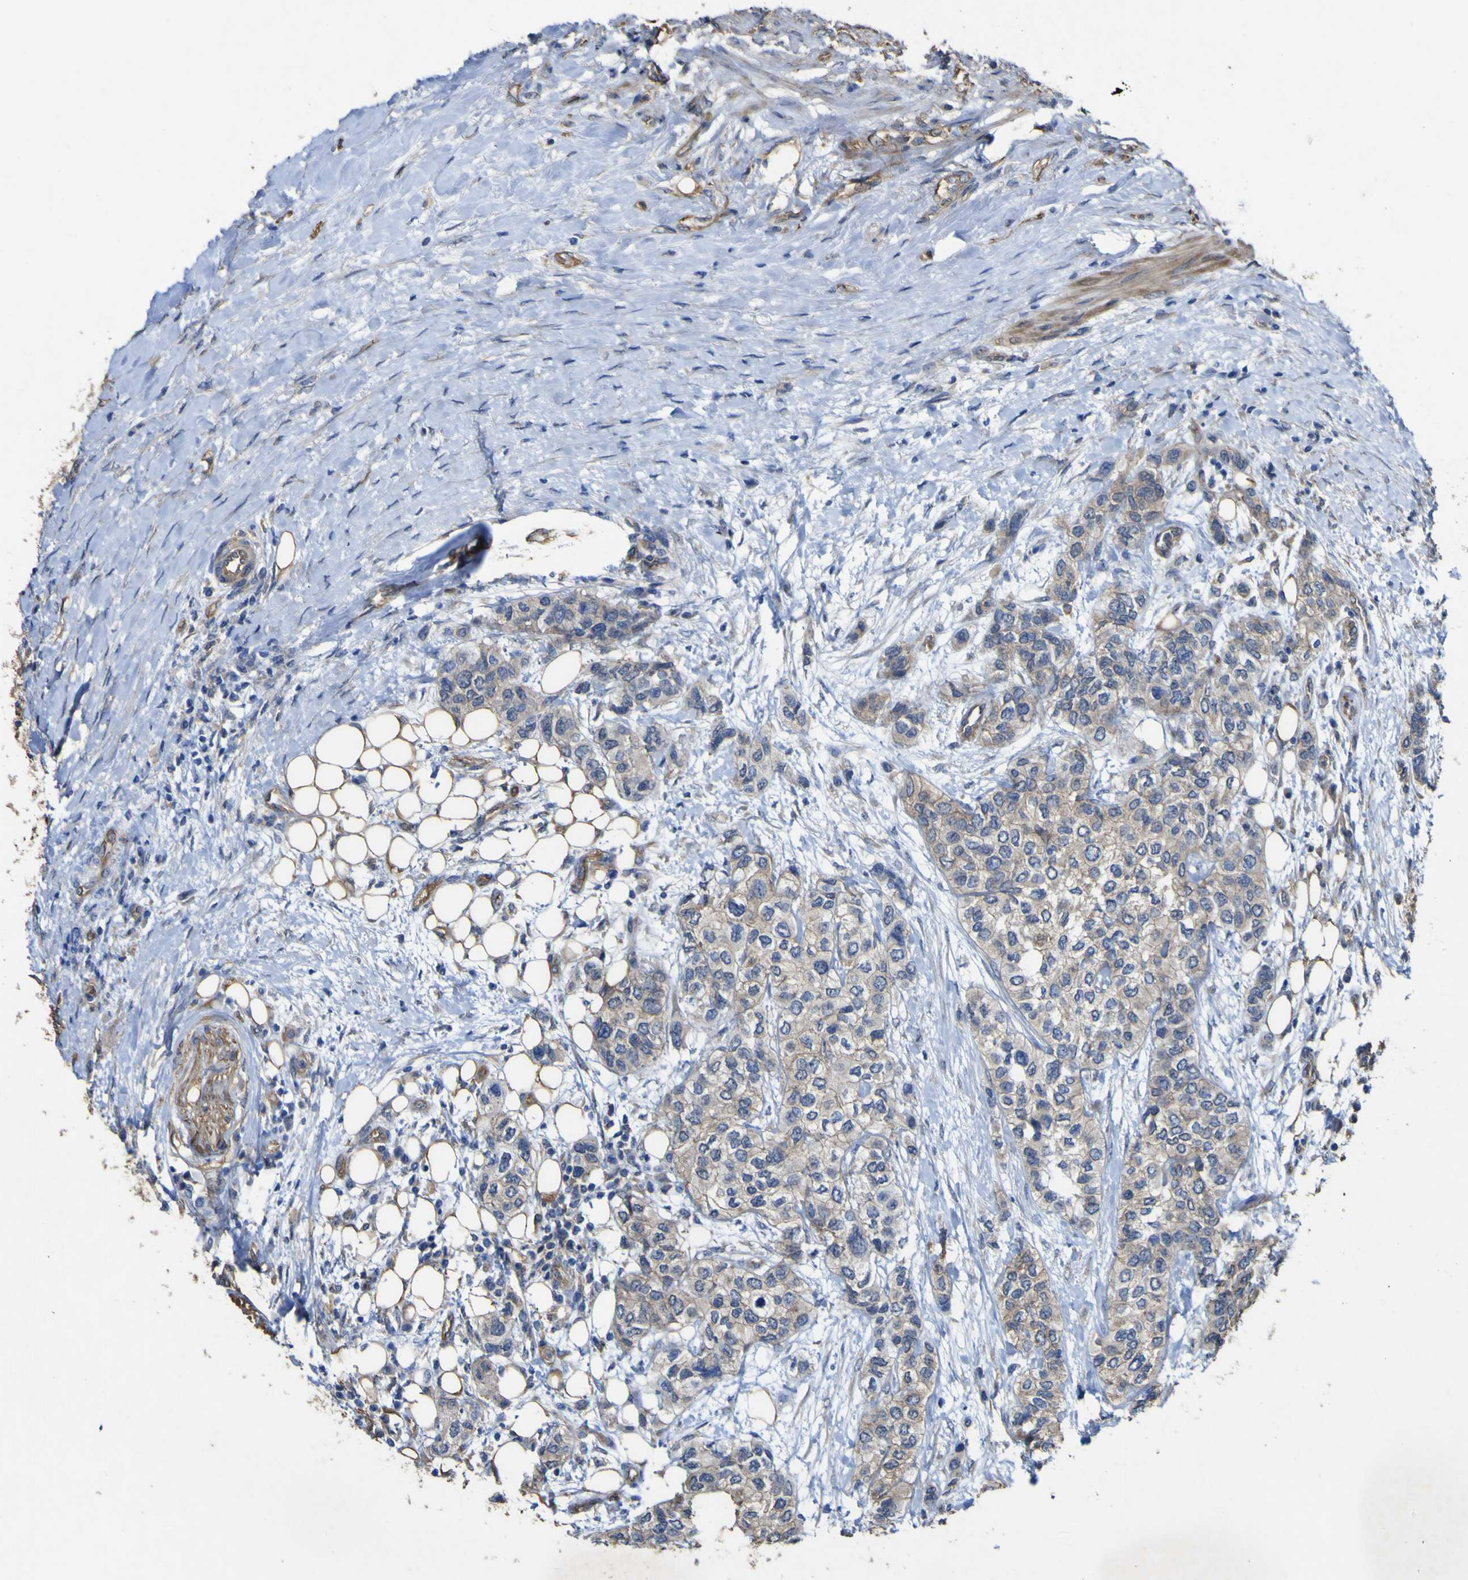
{"staining": {"intensity": "weak", "quantity": ">75%", "location": "cytoplasmic/membranous"}, "tissue": "urothelial cancer", "cell_type": "Tumor cells", "image_type": "cancer", "snomed": [{"axis": "morphology", "description": "Urothelial carcinoma, High grade"}, {"axis": "topography", "description": "Urinary bladder"}], "caption": "Urothelial cancer tissue shows weak cytoplasmic/membranous positivity in approximately >75% of tumor cells, visualized by immunohistochemistry.", "gene": "TNFSF15", "patient": {"sex": "female", "age": 56}}